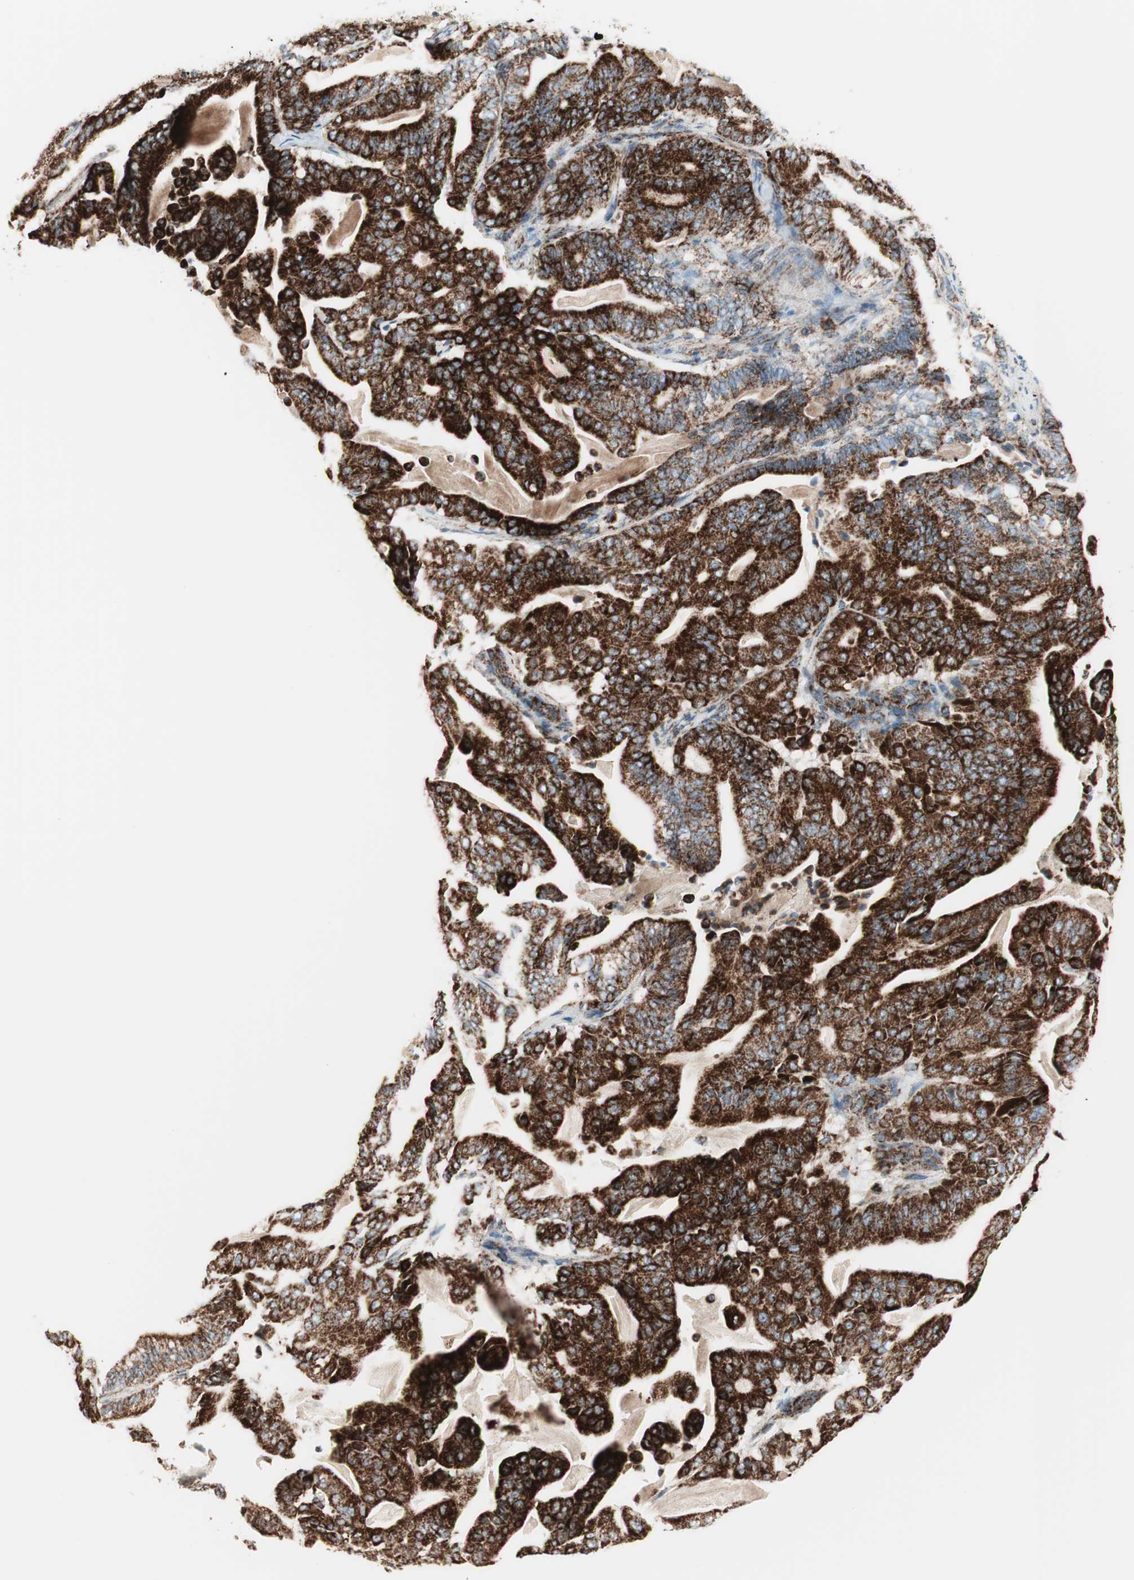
{"staining": {"intensity": "strong", "quantity": ">75%", "location": "cytoplasmic/membranous"}, "tissue": "pancreatic cancer", "cell_type": "Tumor cells", "image_type": "cancer", "snomed": [{"axis": "morphology", "description": "Adenocarcinoma, NOS"}, {"axis": "topography", "description": "Pancreas"}], "caption": "An immunohistochemistry (IHC) image of neoplastic tissue is shown. Protein staining in brown shows strong cytoplasmic/membranous positivity in pancreatic cancer (adenocarcinoma) within tumor cells.", "gene": "TOMM20", "patient": {"sex": "male", "age": 63}}